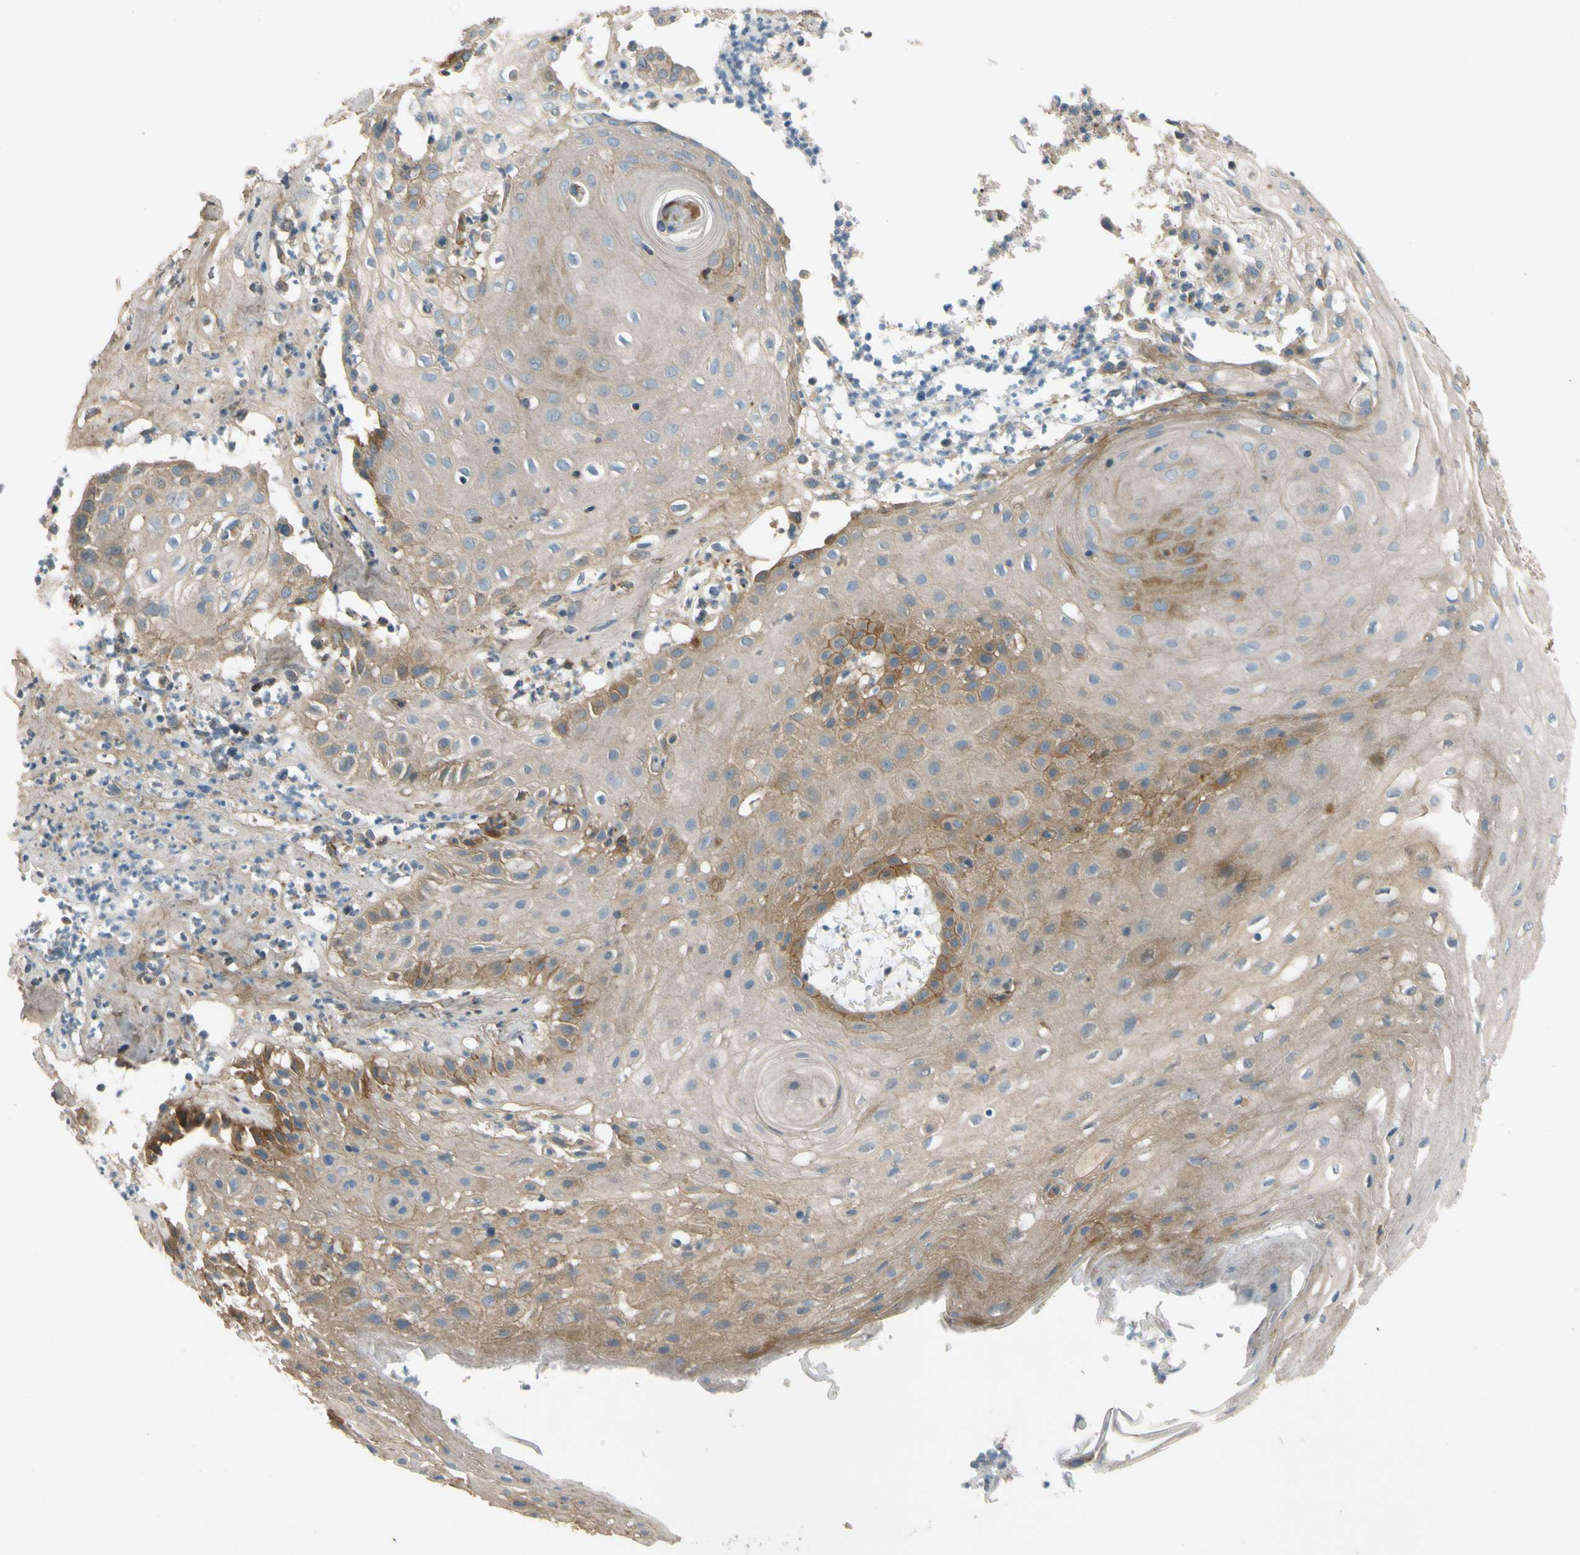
{"staining": {"intensity": "moderate", "quantity": "25%-75%", "location": "cytoplasmic/membranous"}, "tissue": "skin cancer", "cell_type": "Tumor cells", "image_type": "cancer", "snomed": [{"axis": "morphology", "description": "Squamous cell carcinoma, NOS"}, {"axis": "topography", "description": "Skin"}], "caption": "This is an image of immunohistochemistry (IHC) staining of skin squamous cell carcinoma, which shows moderate positivity in the cytoplasmic/membranous of tumor cells.", "gene": "MST1R", "patient": {"sex": "male", "age": 65}}